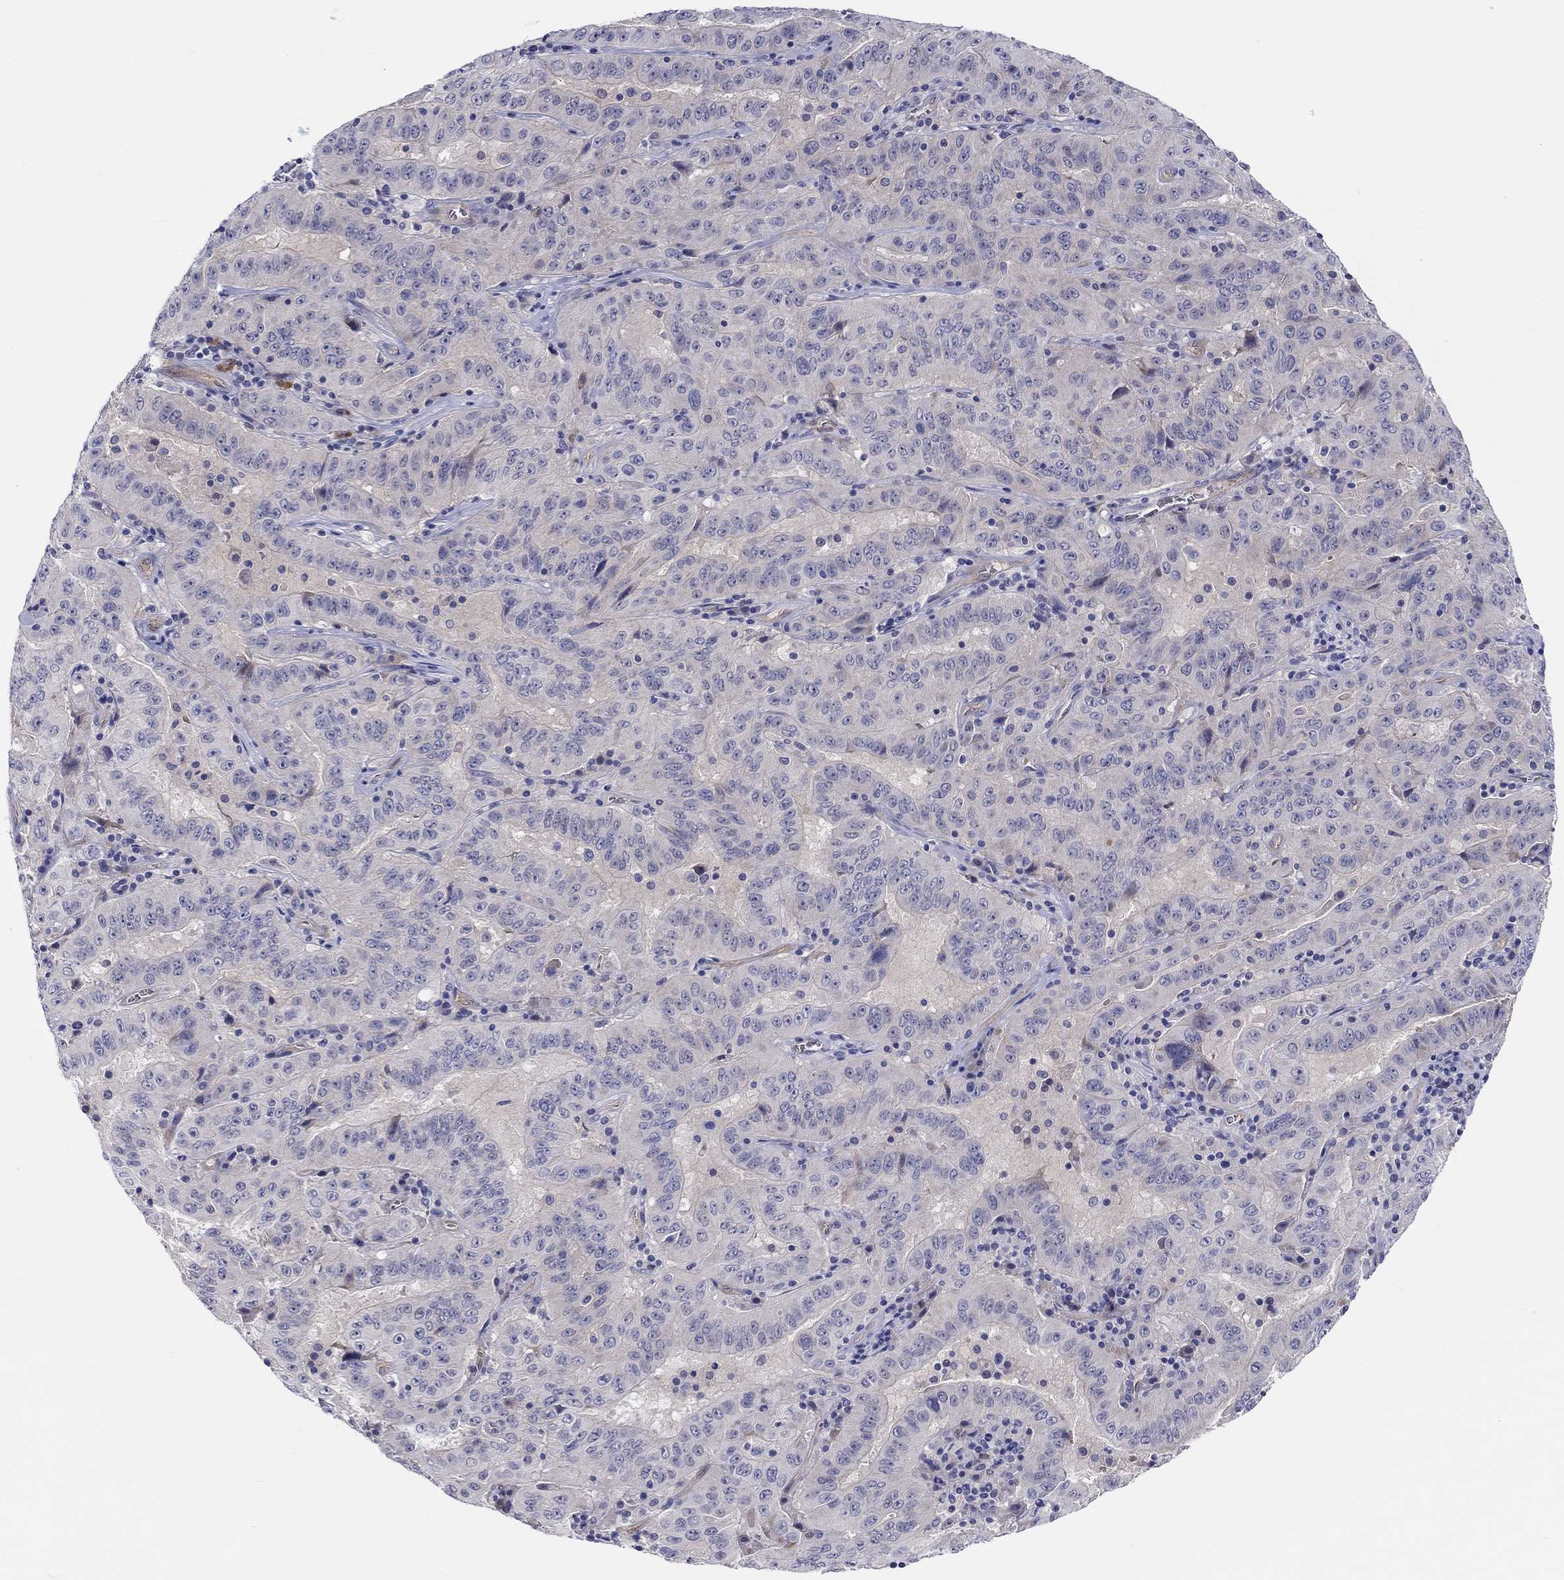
{"staining": {"intensity": "negative", "quantity": "none", "location": "none"}, "tissue": "pancreatic cancer", "cell_type": "Tumor cells", "image_type": "cancer", "snomed": [{"axis": "morphology", "description": "Adenocarcinoma, NOS"}, {"axis": "topography", "description": "Pancreas"}], "caption": "There is no significant staining in tumor cells of pancreatic adenocarcinoma. (Stains: DAB (3,3'-diaminobenzidine) immunohistochemistry with hematoxylin counter stain, Microscopy: brightfield microscopy at high magnification).", "gene": "ABCG4", "patient": {"sex": "male", "age": 63}}